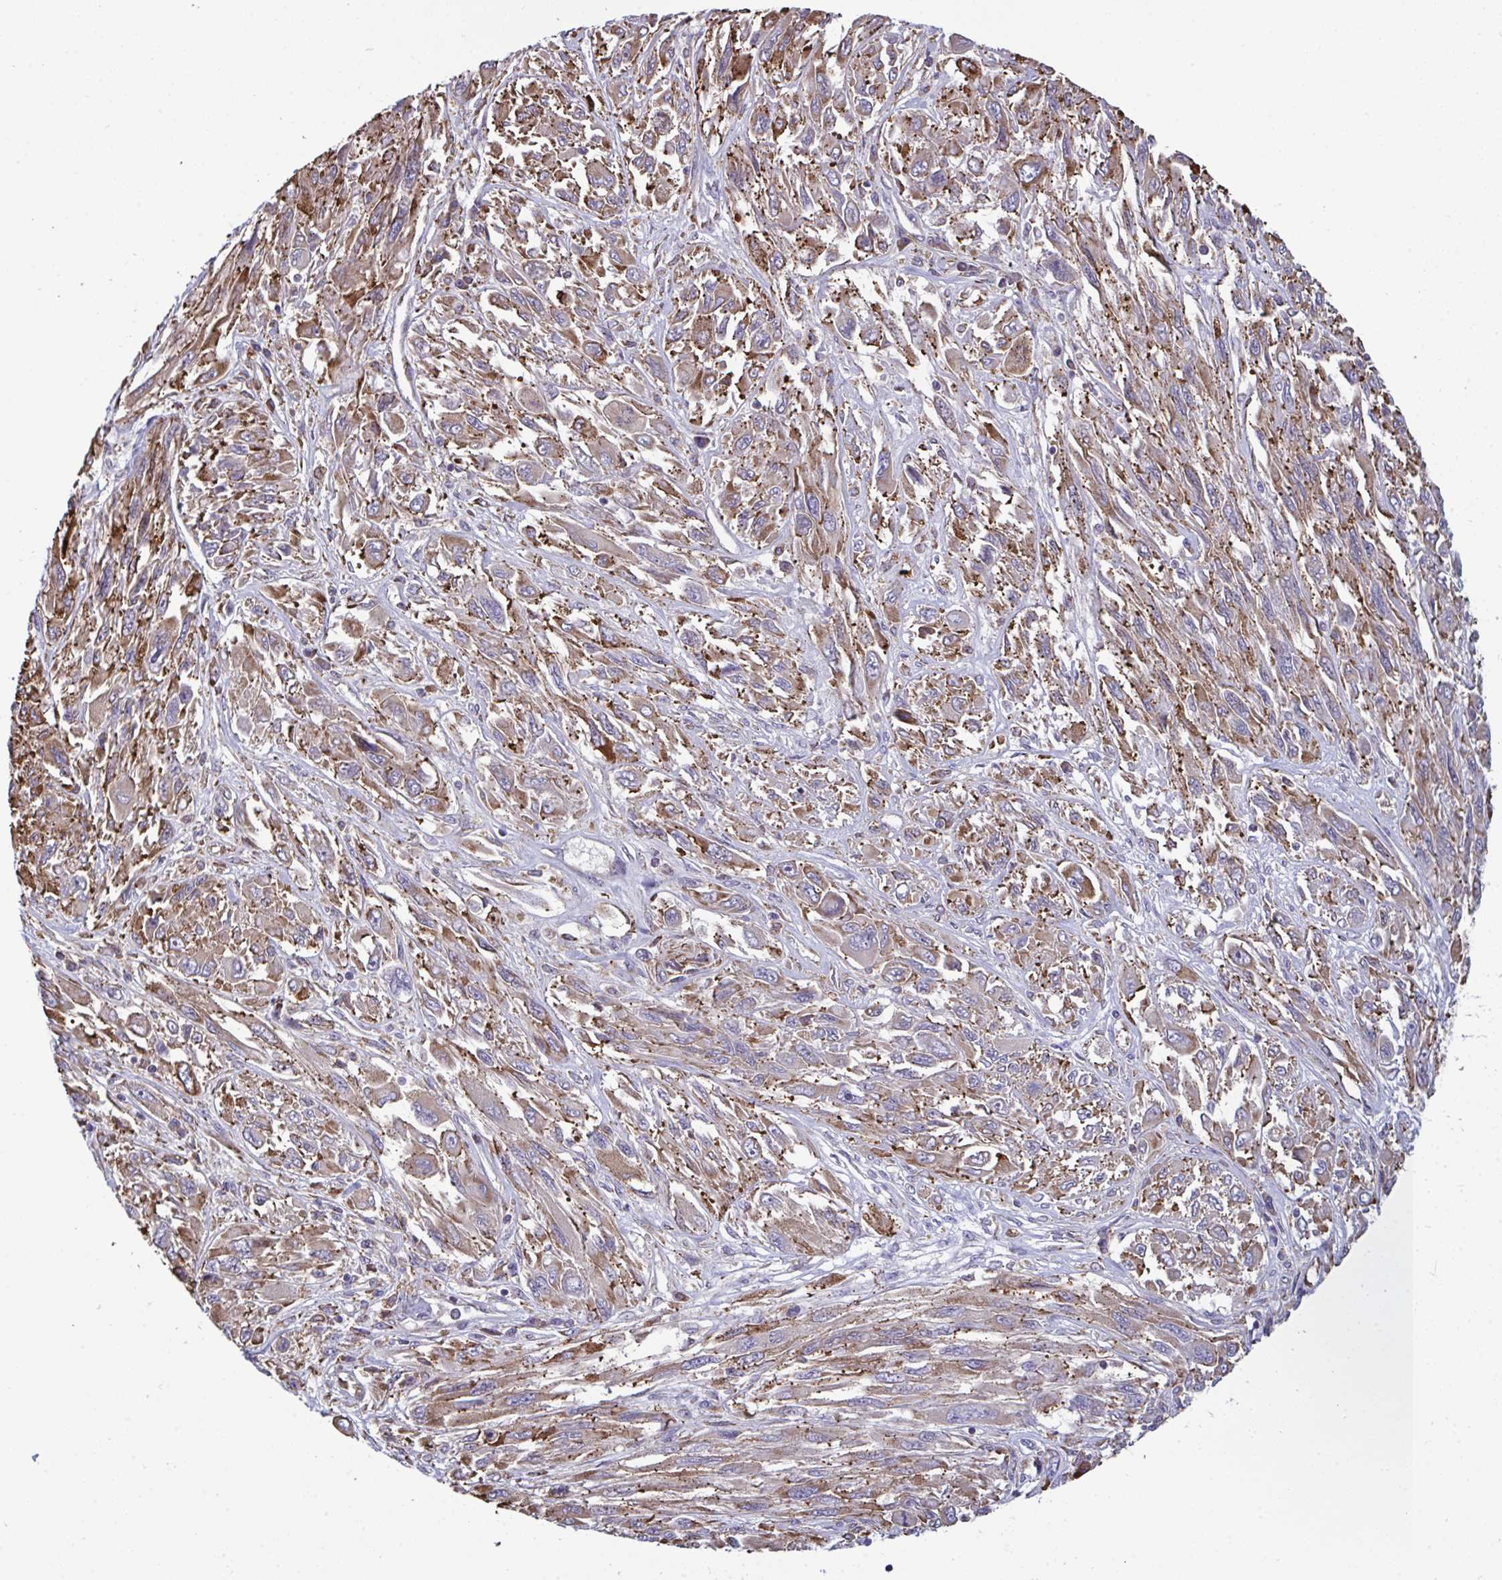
{"staining": {"intensity": "weak", "quantity": ">75%", "location": "cytoplasmic/membranous"}, "tissue": "melanoma", "cell_type": "Tumor cells", "image_type": "cancer", "snomed": [{"axis": "morphology", "description": "Malignant melanoma, NOS"}, {"axis": "topography", "description": "Skin"}], "caption": "Immunohistochemistry (IHC) (DAB) staining of human melanoma reveals weak cytoplasmic/membranous protein staining in approximately >75% of tumor cells. (DAB (3,3'-diaminobenzidine) IHC with brightfield microscopy, high magnification).", "gene": "MYMK", "patient": {"sex": "female", "age": 91}}